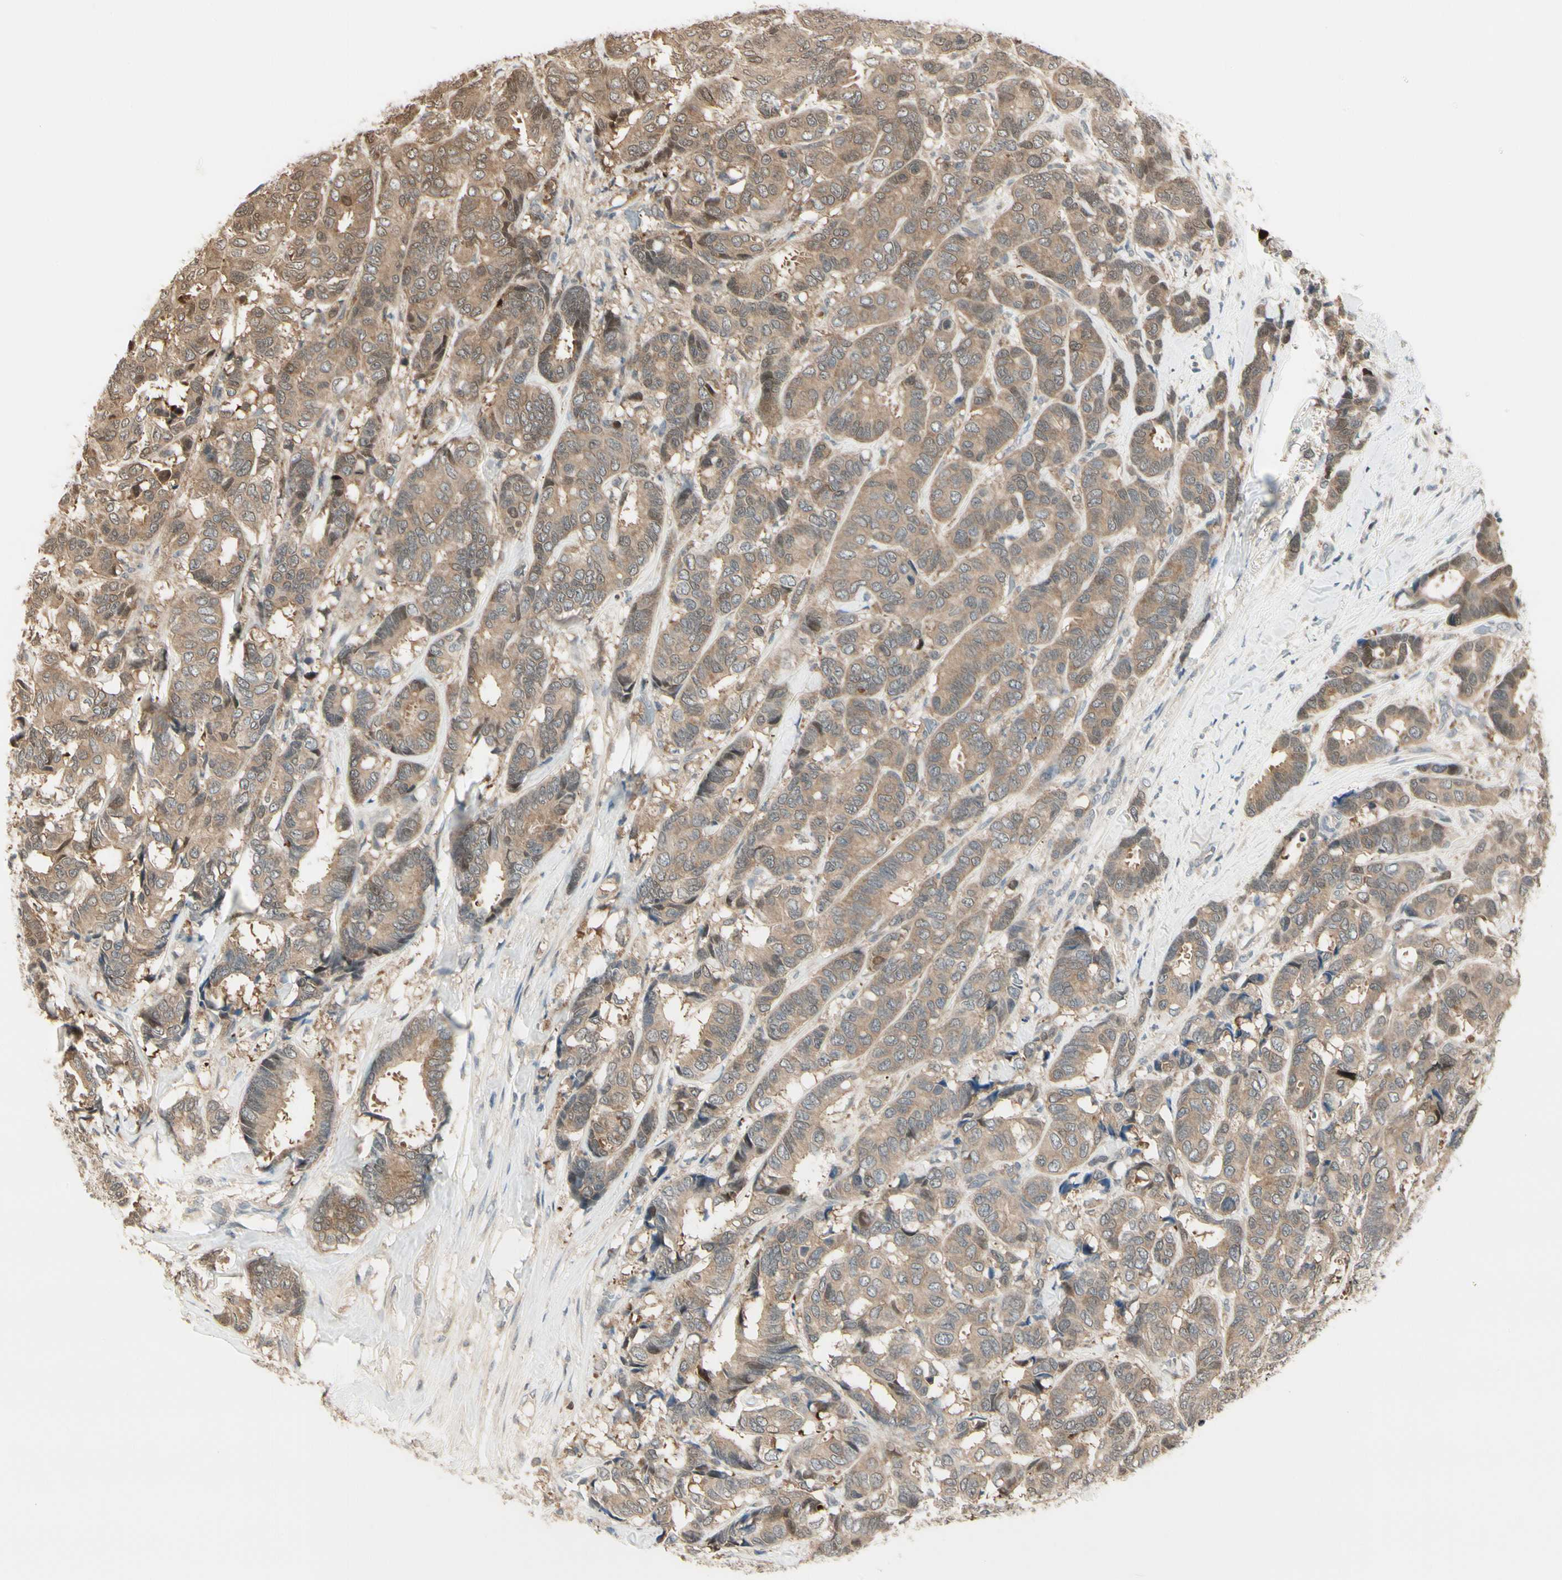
{"staining": {"intensity": "moderate", "quantity": ">75%", "location": "cytoplasmic/membranous"}, "tissue": "breast cancer", "cell_type": "Tumor cells", "image_type": "cancer", "snomed": [{"axis": "morphology", "description": "Duct carcinoma"}, {"axis": "topography", "description": "Breast"}], "caption": "Human breast cancer (invasive ductal carcinoma) stained for a protein (brown) shows moderate cytoplasmic/membranous positive positivity in about >75% of tumor cells.", "gene": "EVC", "patient": {"sex": "female", "age": 87}}